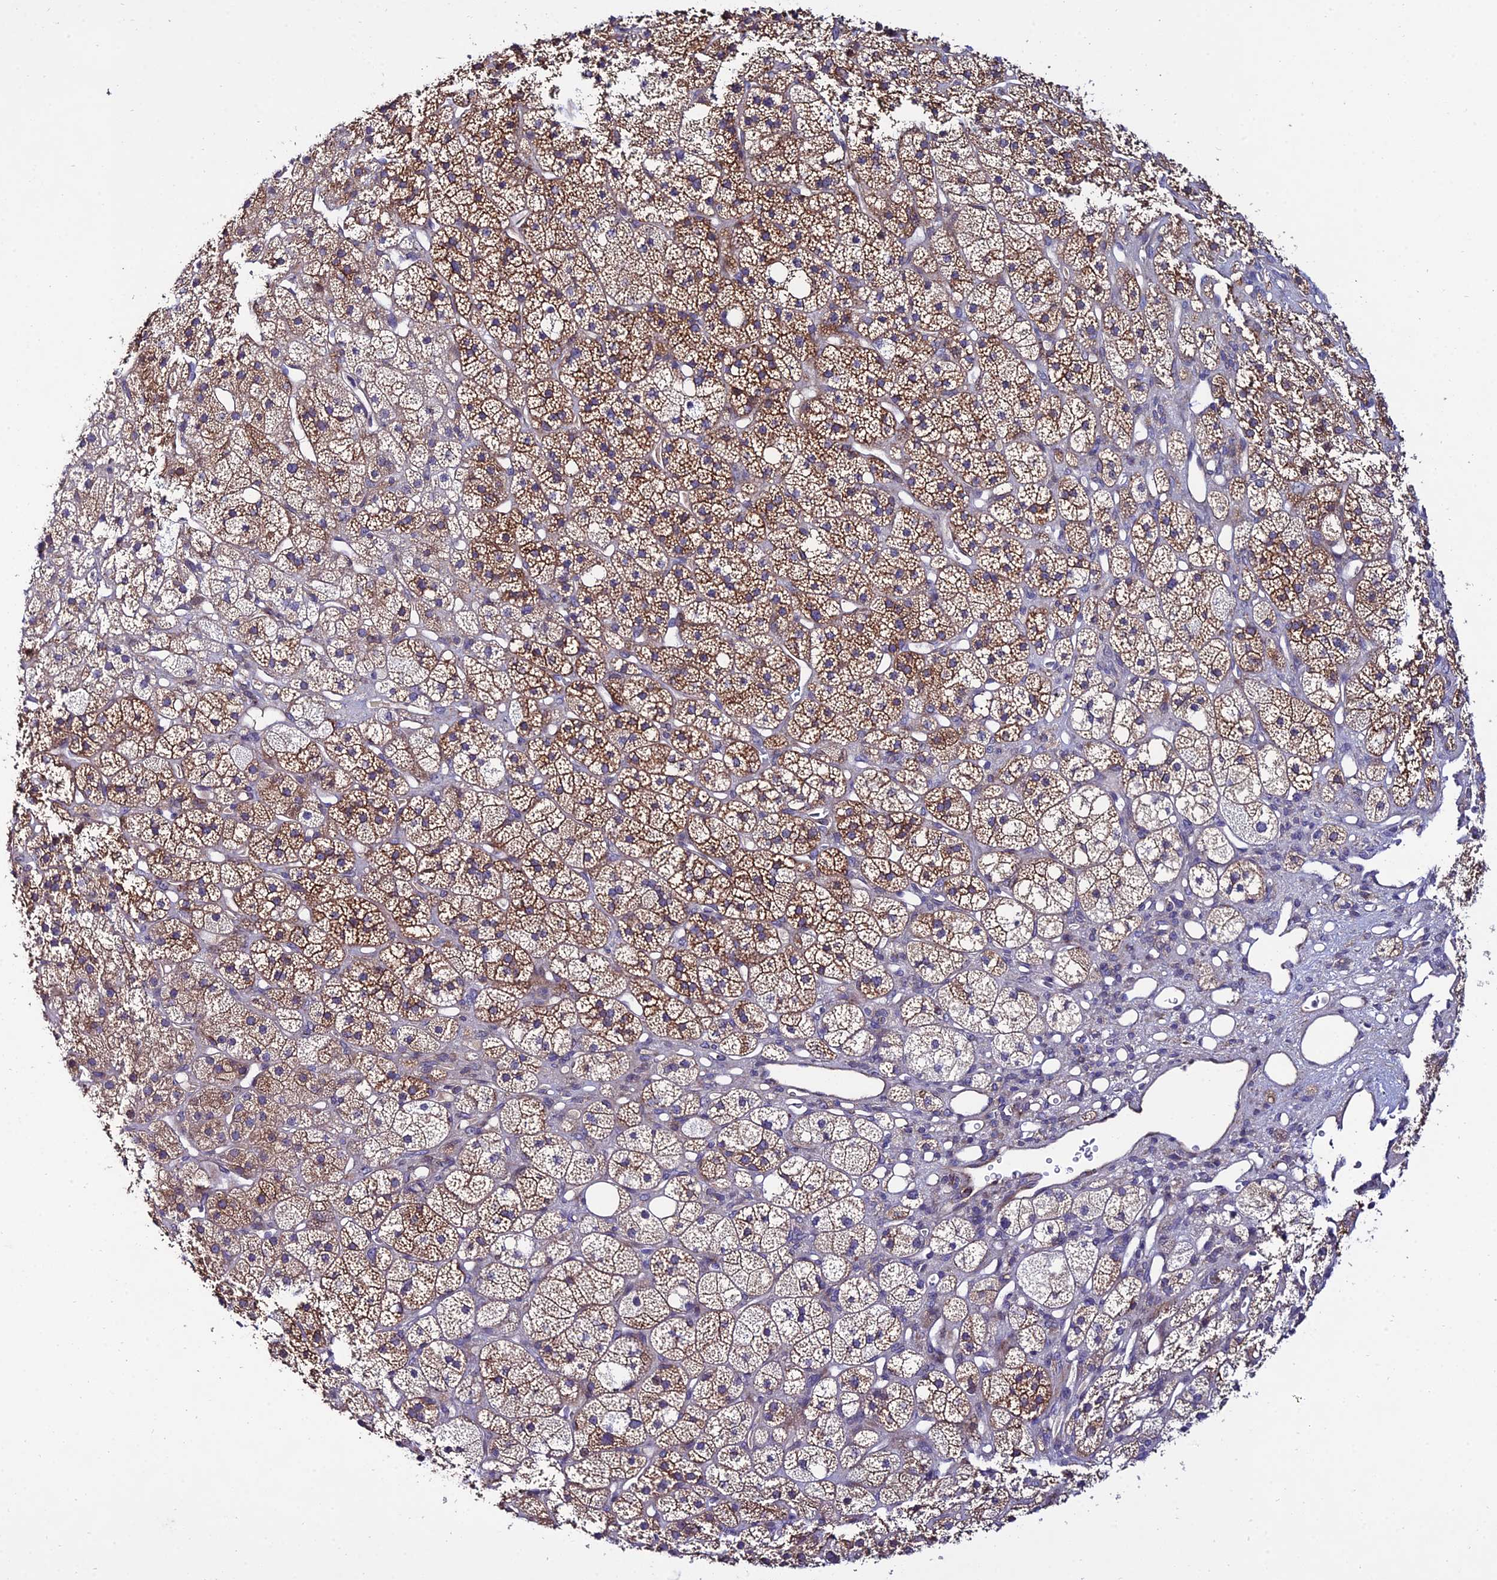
{"staining": {"intensity": "moderate", "quantity": ">75%", "location": "cytoplasmic/membranous"}, "tissue": "adrenal gland", "cell_type": "Glandular cells", "image_type": "normal", "snomed": [{"axis": "morphology", "description": "Normal tissue, NOS"}, {"axis": "topography", "description": "Adrenal gland"}], "caption": "Approximately >75% of glandular cells in normal human adrenal gland display moderate cytoplasmic/membranous protein expression as visualized by brown immunohistochemical staining.", "gene": "ARL6IP1", "patient": {"sex": "male", "age": 61}}